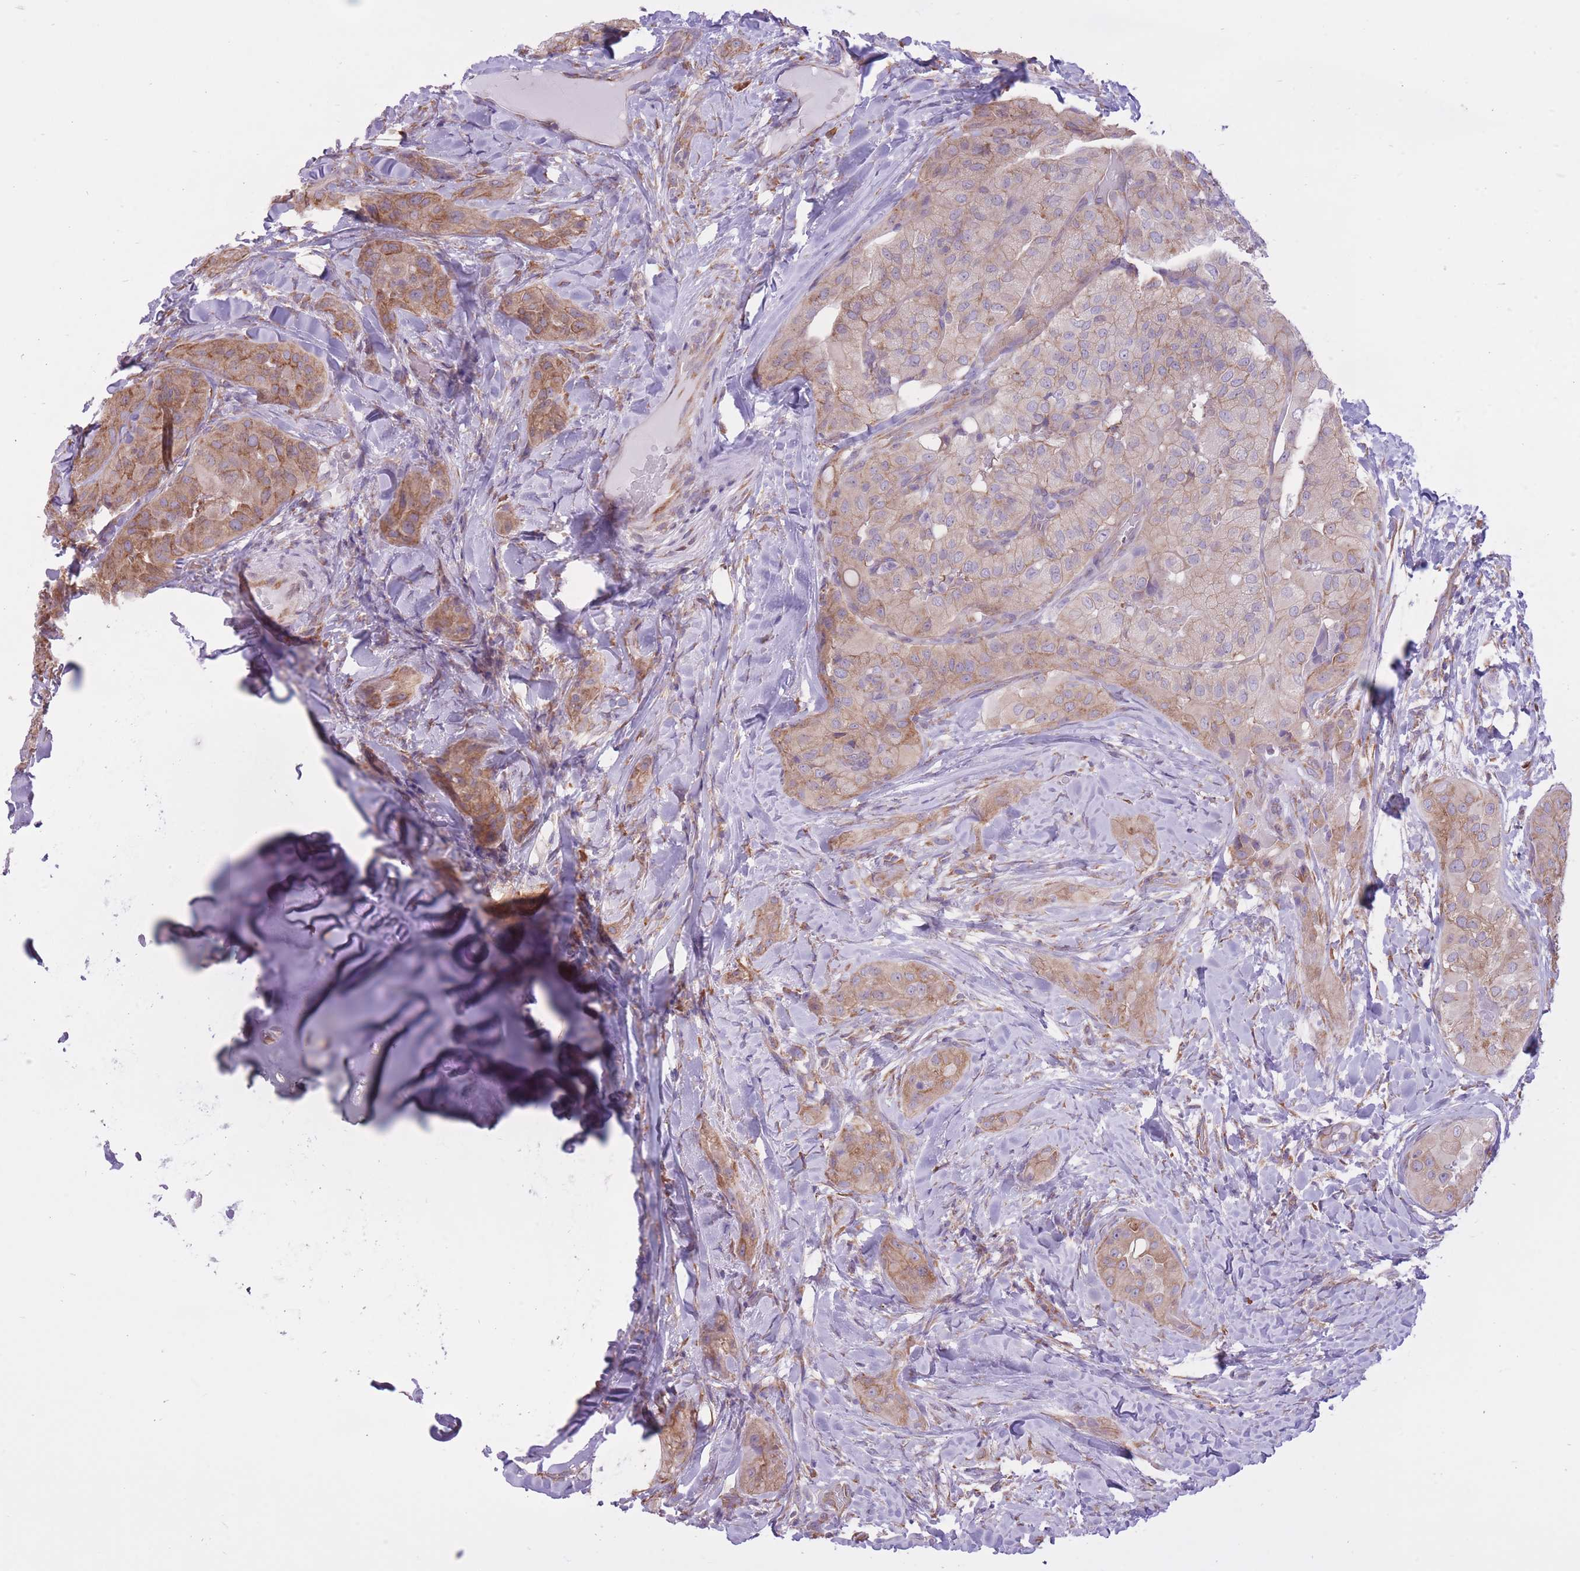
{"staining": {"intensity": "moderate", "quantity": ">75%", "location": "cytoplasmic/membranous"}, "tissue": "thyroid cancer", "cell_type": "Tumor cells", "image_type": "cancer", "snomed": [{"axis": "morphology", "description": "Normal tissue, NOS"}, {"axis": "morphology", "description": "Papillary adenocarcinoma, NOS"}, {"axis": "topography", "description": "Thyroid gland"}], "caption": "An immunohistochemistry image of neoplastic tissue is shown. Protein staining in brown highlights moderate cytoplasmic/membranous positivity in thyroid cancer within tumor cells.", "gene": "ZNF501", "patient": {"sex": "female", "age": 59}}